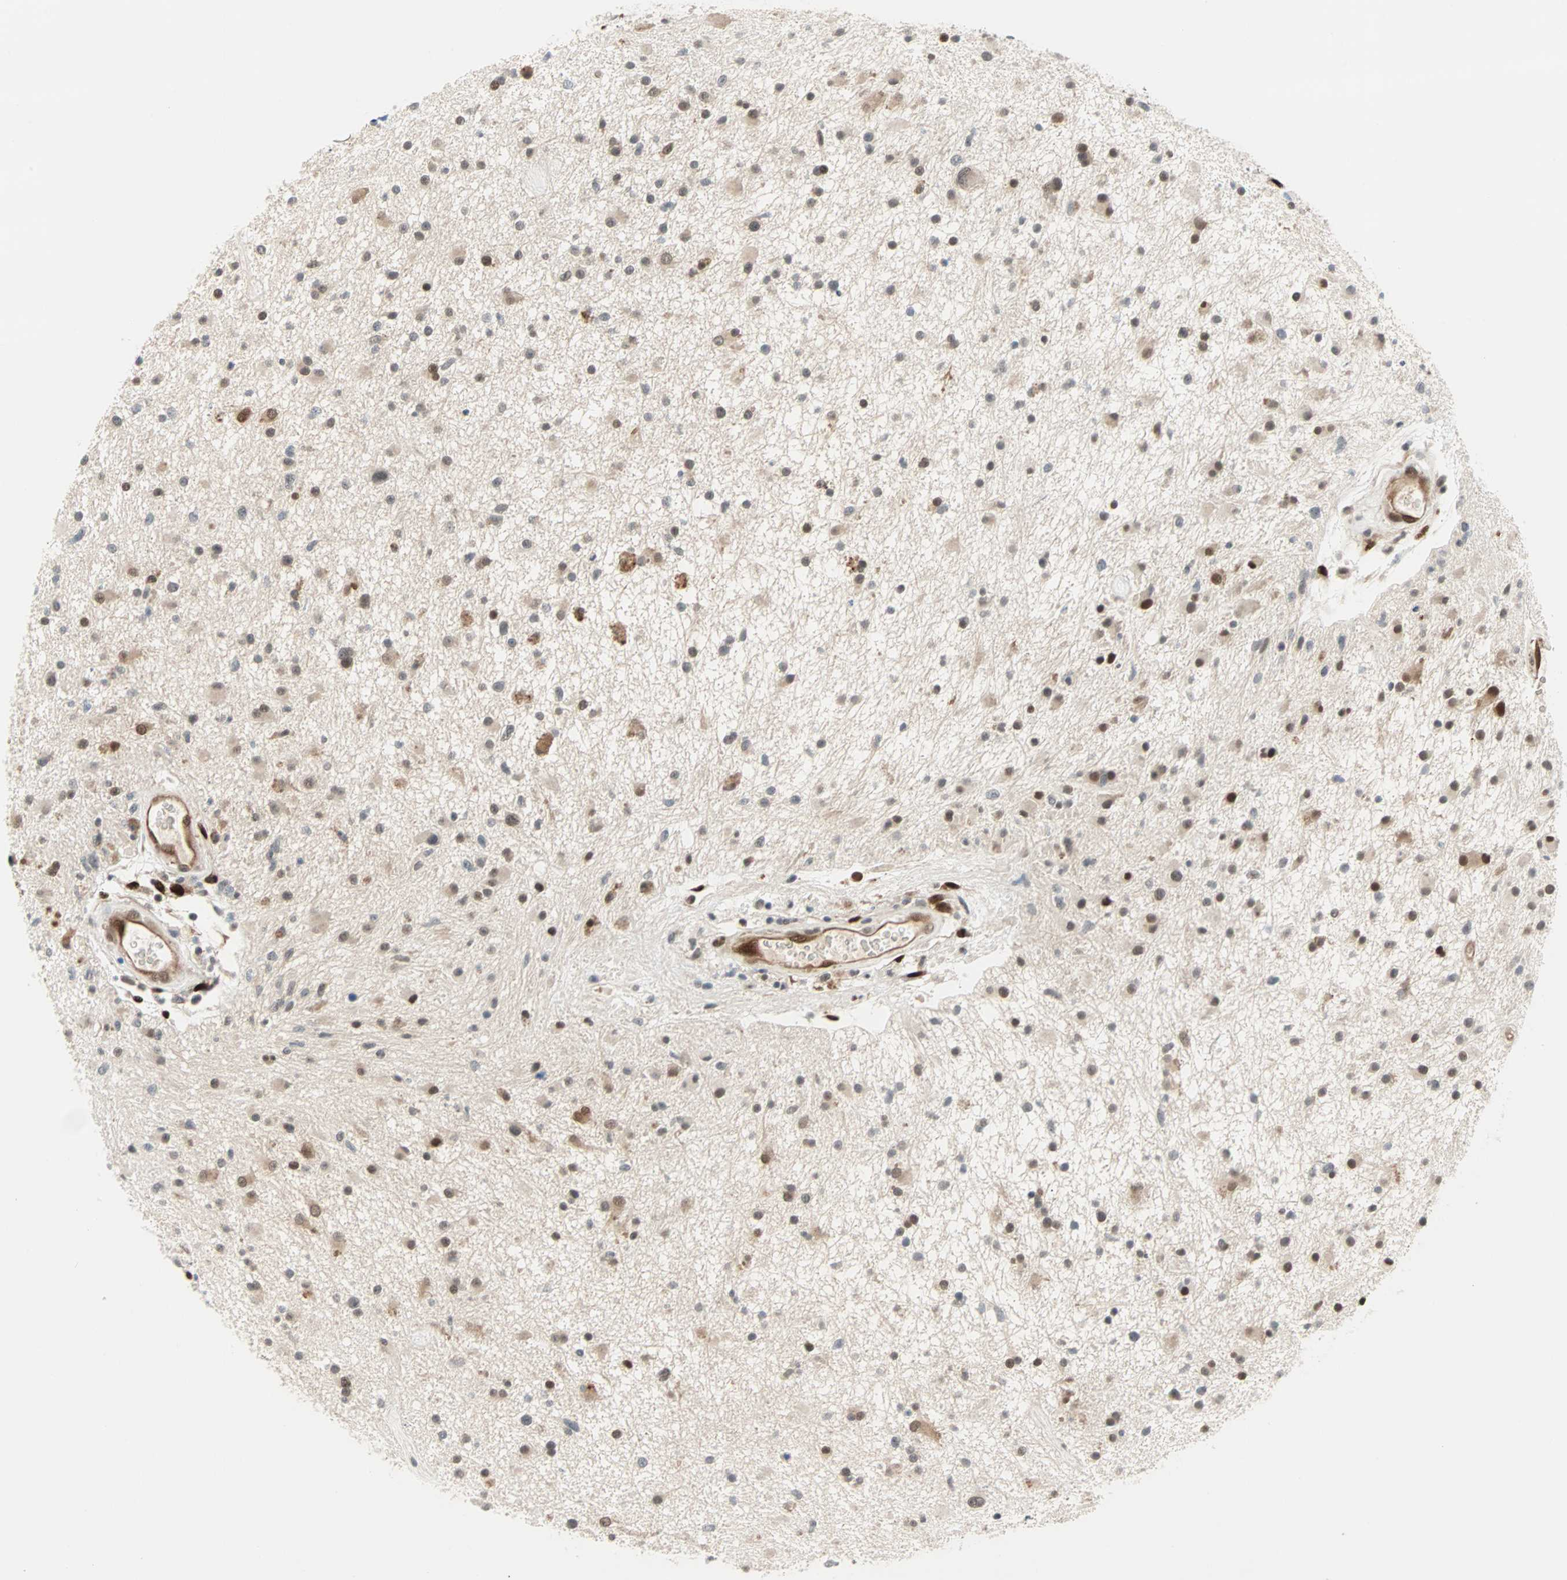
{"staining": {"intensity": "moderate", "quantity": ">75%", "location": "cytoplasmic/membranous,nuclear"}, "tissue": "glioma", "cell_type": "Tumor cells", "image_type": "cancer", "snomed": [{"axis": "morphology", "description": "Glioma, malignant, High grade"}, {"axis": "topography", "description": "Brain"}], "caption": "Glioma tissue exhibits moderate cytoplasmic/membranous and nuclear staining in about >75% of tumor cells The protein of interest is shown in brown color, while the nuclei are stained blue.", "gene": "WWTR1", "patient": {"sex": "male", "age": 33}}